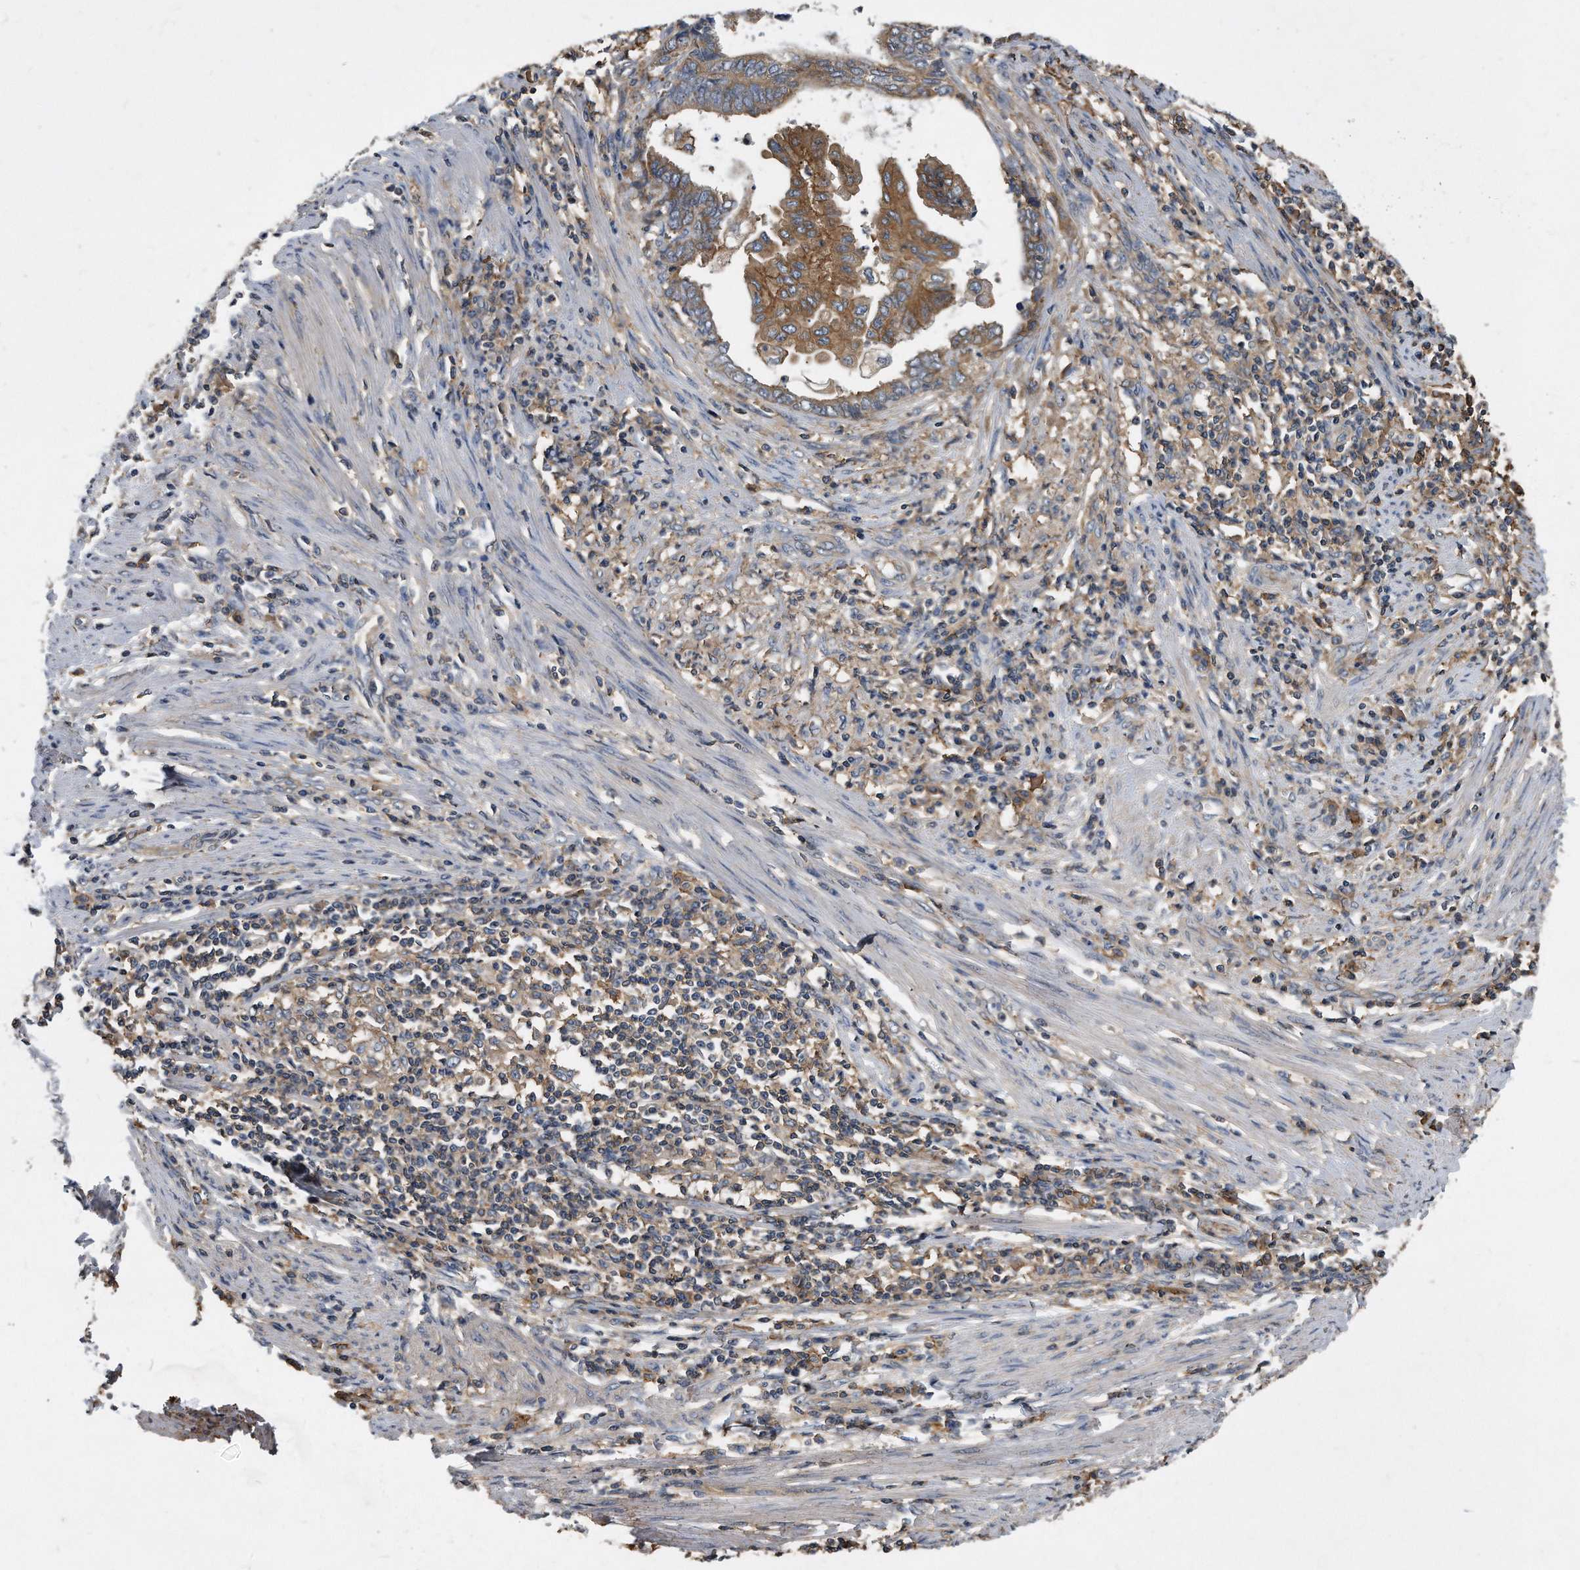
{"staining": {"intensity": "moderate", "quantity": "25%-75%", "location": "cytoplasmic/membranous"}, "tissue": "endometrial cancer", "cell_type": "Tumor cells", "image_type": "cancer", "snomed": [{"axis": "morphology", "description": "Adenocarcinoma, NOS"}, {"axis": "topography", "description": "Uterus"}, {"axis": "topography", "description": "Endometrium"}], "caption": "An IHC histopathology image of tumor tissue is shown. Protein staining in brown highlights moderate cytoplasmic/membranous positivity in endometrial cancer (adenocarcinoma) within tumor cells. (Brightfield microscopy of DAB IHC at high magnification).", "gene": "ATG5", "patient": {"sex": "female", "age": 70}}